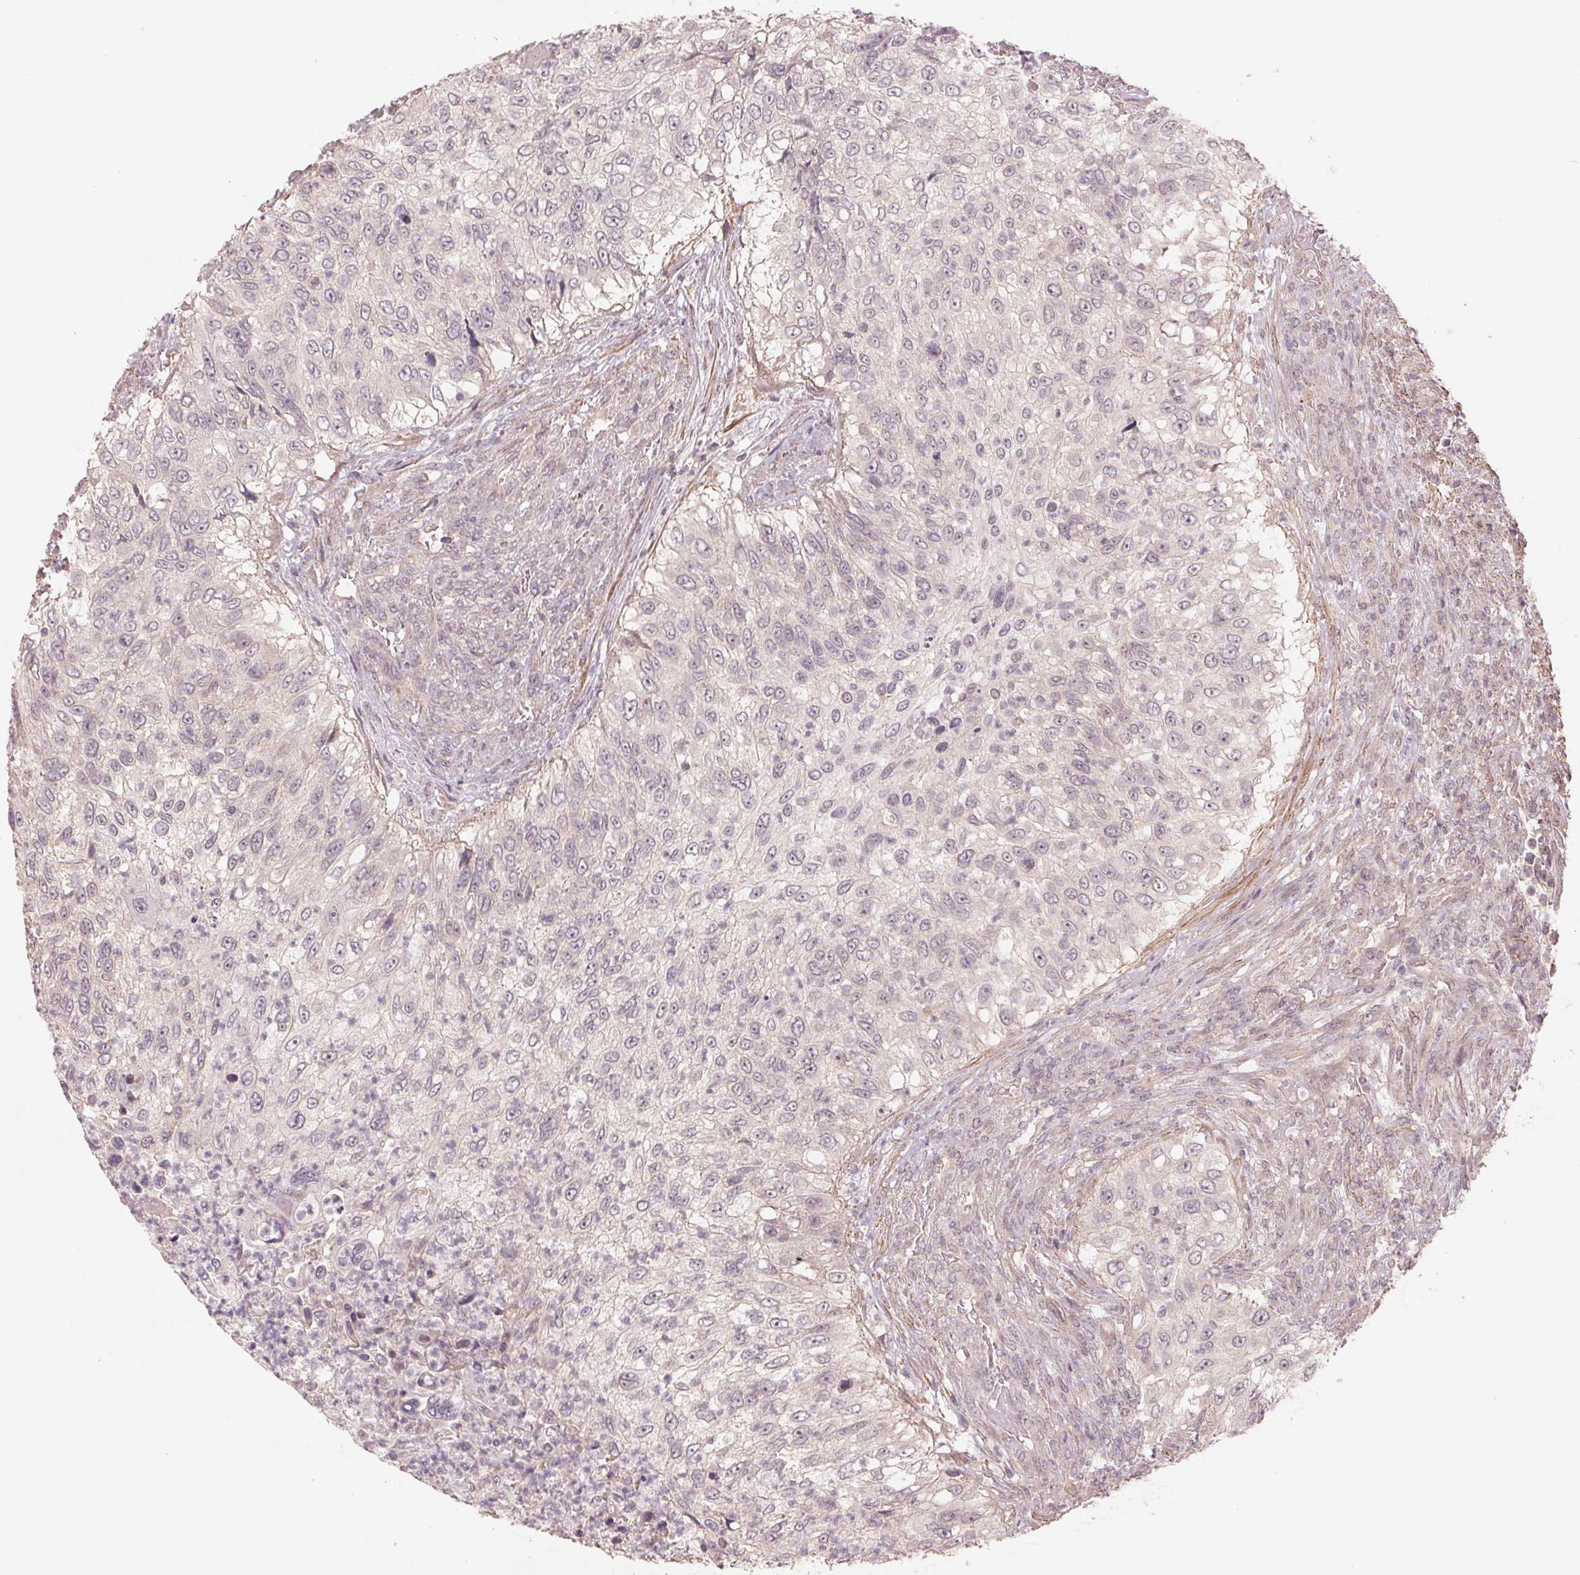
{"staining": {"intensity": "negative", "quantity": "none", "location": "none"}, "tissue": "urothelial cancer", "cell_type": "Tumor cells", "image_type": "cancer", "snomed": [{"axis": "morphology", "description": "Urothelial carcinoma, High grade"}, {"axis": "topography", "description": "Urinary bladder"}], "caption": "Urothelial carcinoma (high-grade) stained for a protein using IHC displays no expression tumor cells.", "gene": "PPIA", "patient": {"sex": "female", "age": 60}}